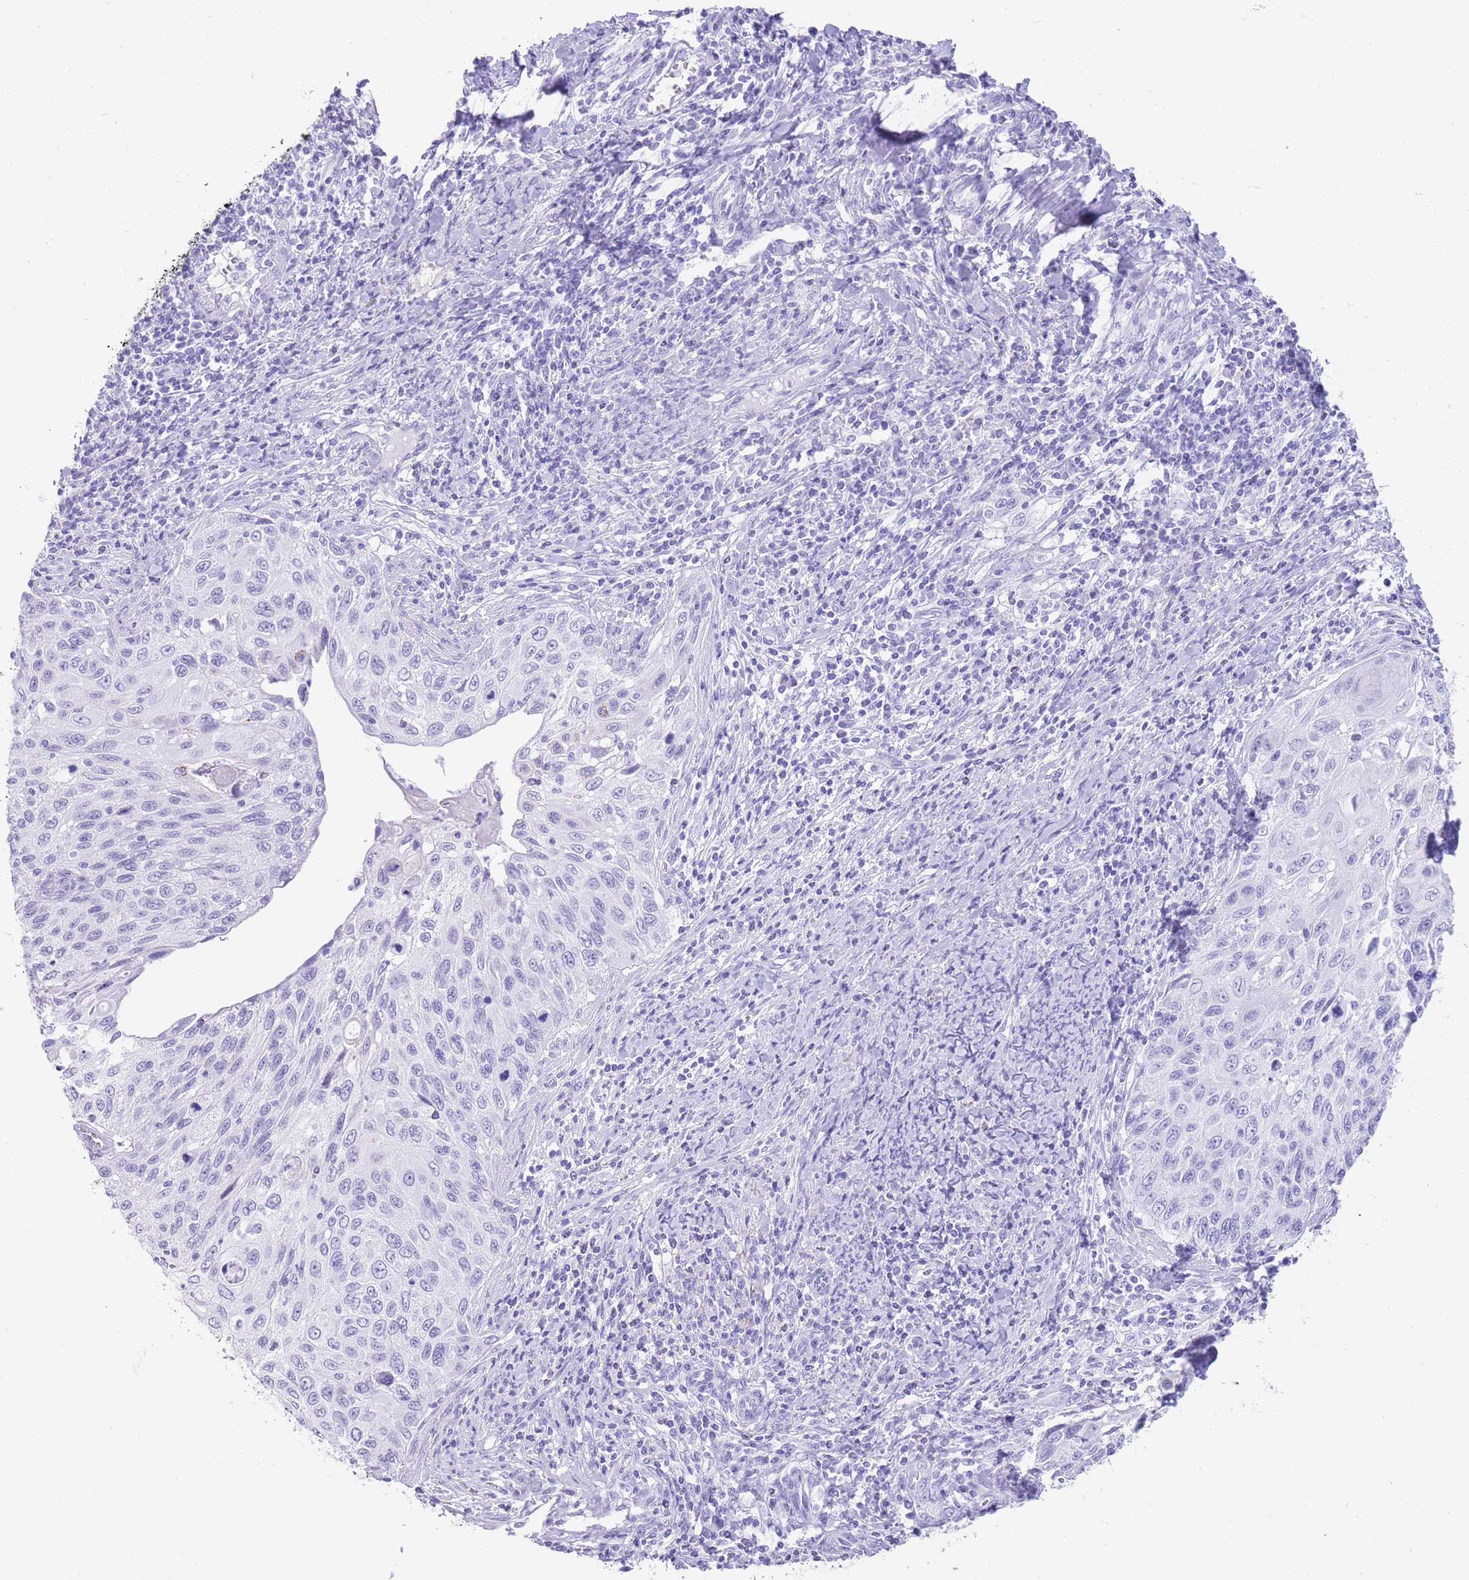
{"staining": {"intensity": "negative", "quantity": "none", "location": "none"}, "tissue": "cervical cancer", "cell_type": "Tumor cells", "image_type": "cancer", "snomed": [{"axis": "morphology", "description": "Squamous cell carcinoma, NOS"}, {"axis": "topography", "description": "Cervix"}], "caption": "Immunohistochemistry of human cervical cancer (squamous cell carcinoma) demonstrates no expression in tumor cells.", "gene": "ELOA2", "patient": {"sex": "female", "age": 70}}